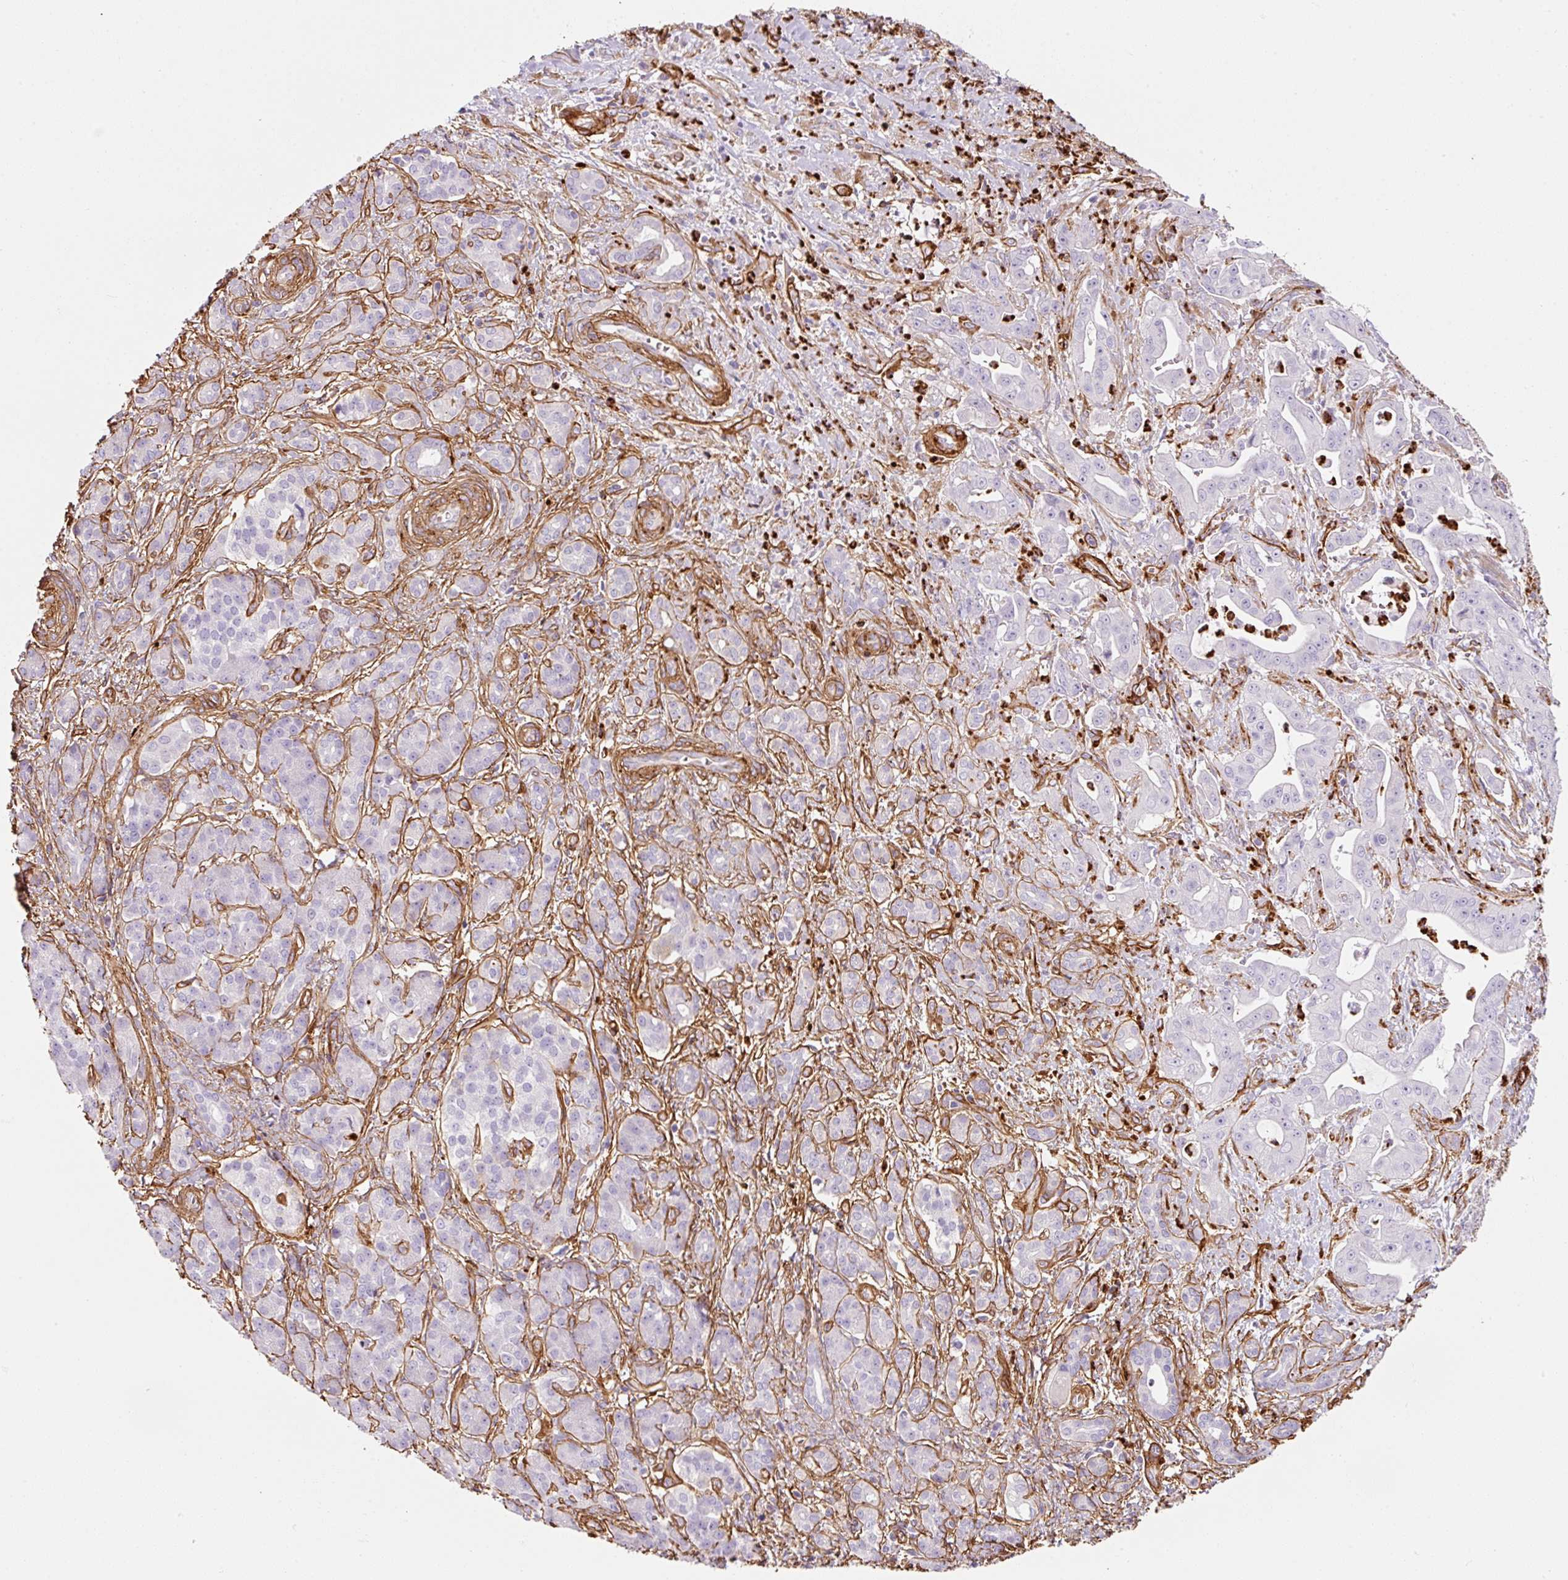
{"staining": {"intensity": "negative", "quantity": "none", "location": "none"}, "tissue": "pancreatic cancer", "cell_type": "Tumor cells", "image_type": "cancer", "snomed": [{"axis": "morphology", "description": "Adenocarcinoma, NOS"}, {"axis": "topography", "description": "Pancreas"}], "caption": "Tumor cells are negative for protein expression in human pancreatic cancer.", "gene": "LOXL4", "patient": {"sex": "male", "age": 57}}